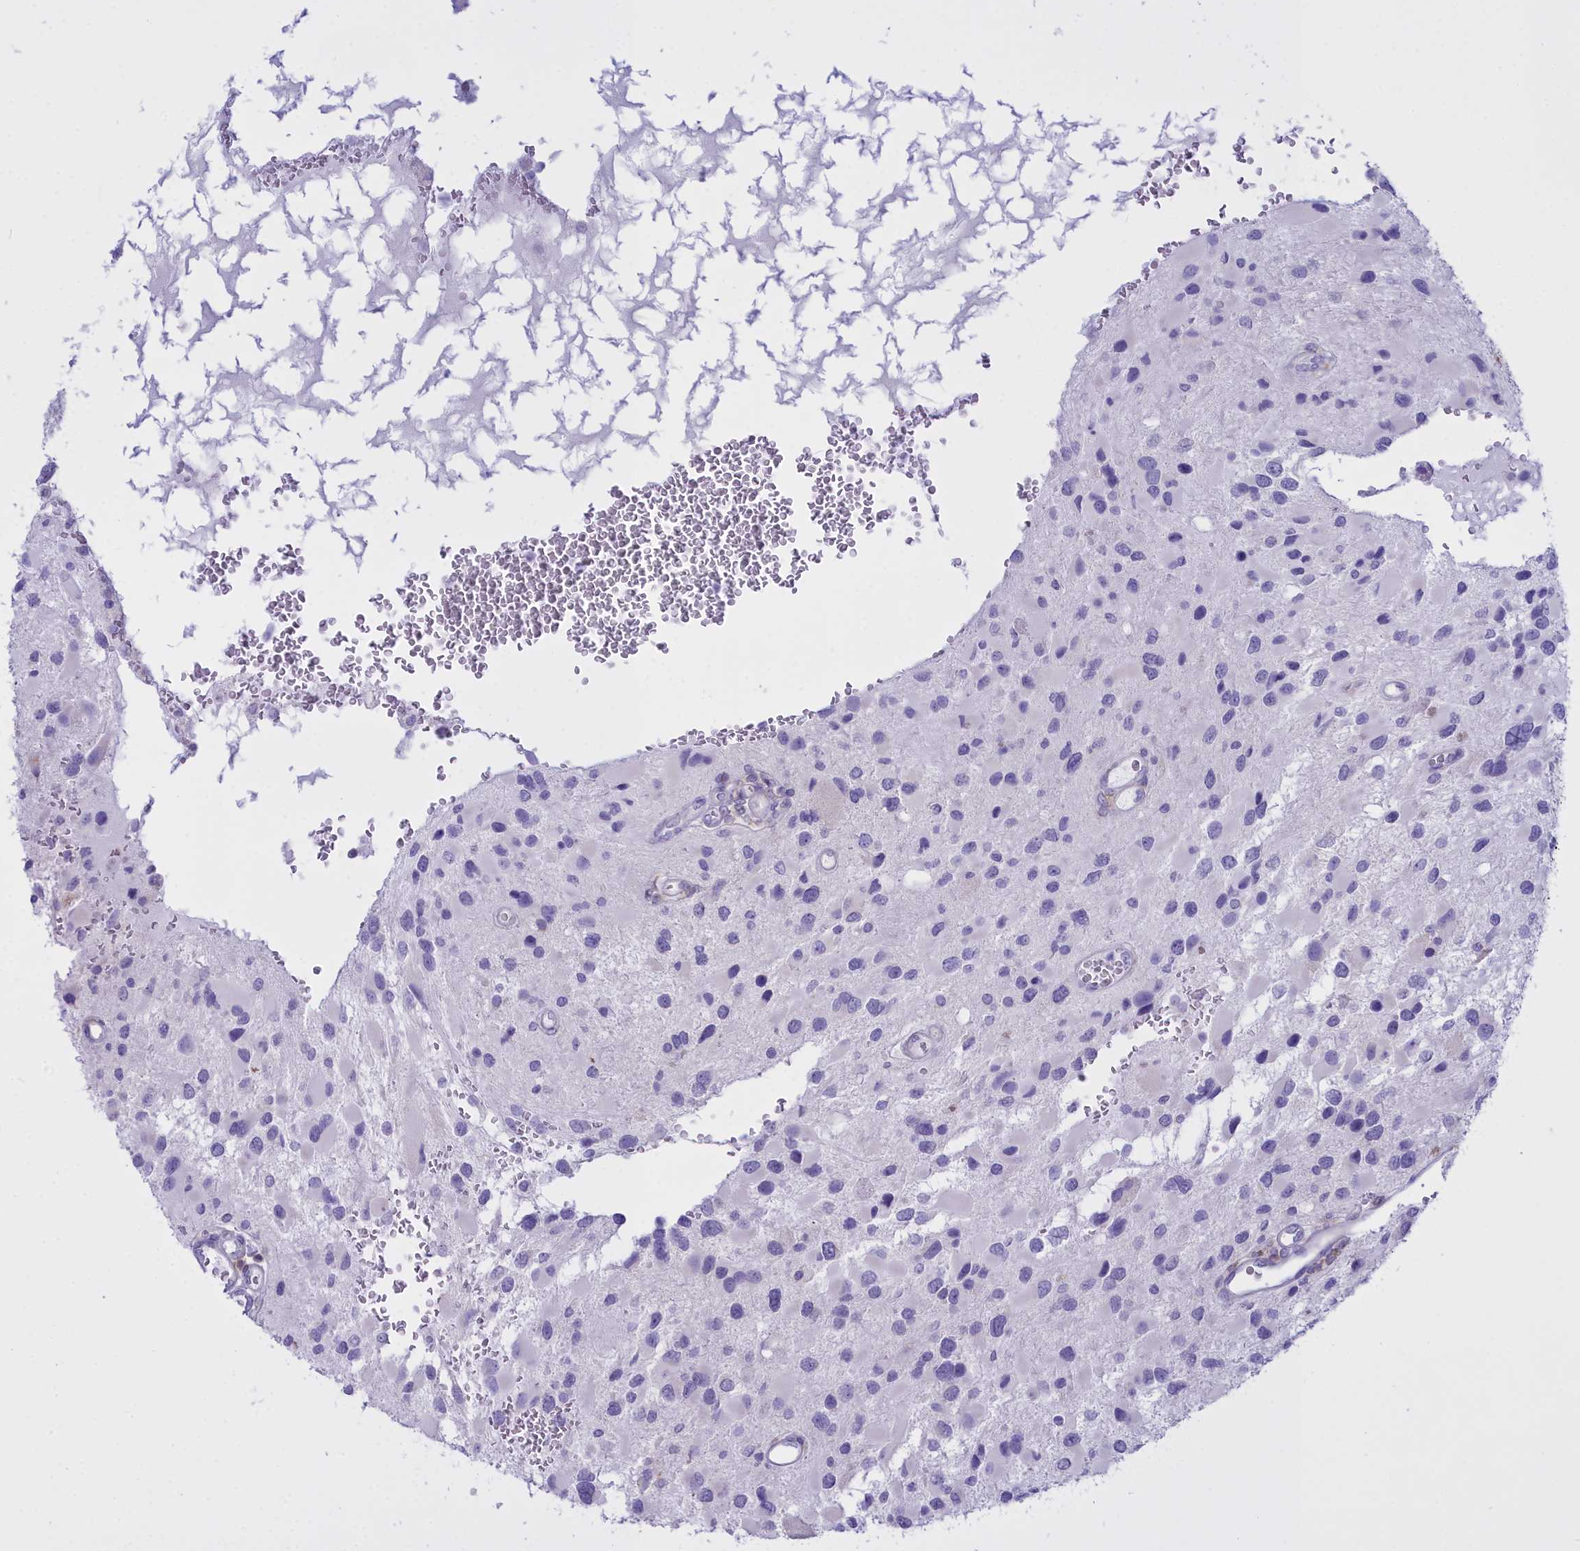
{"staining": {"intensity": "negative", "quantity": "none", "location": "none"}, "tissue": "glioma", "cell_type": "Tumor cells", "image_type": "cancer", "snomed": [{"axis": "morphology", "description": "Glioma, malignant, High grade"}, {"axis": "topography", "description": "Brain"}], "caption": "Micrograph shows no significant protein positivity in tumor cells of high-grade glioma (malignant).", "gene": "CD5", "patient": {"sex": "male", "age": 53}}